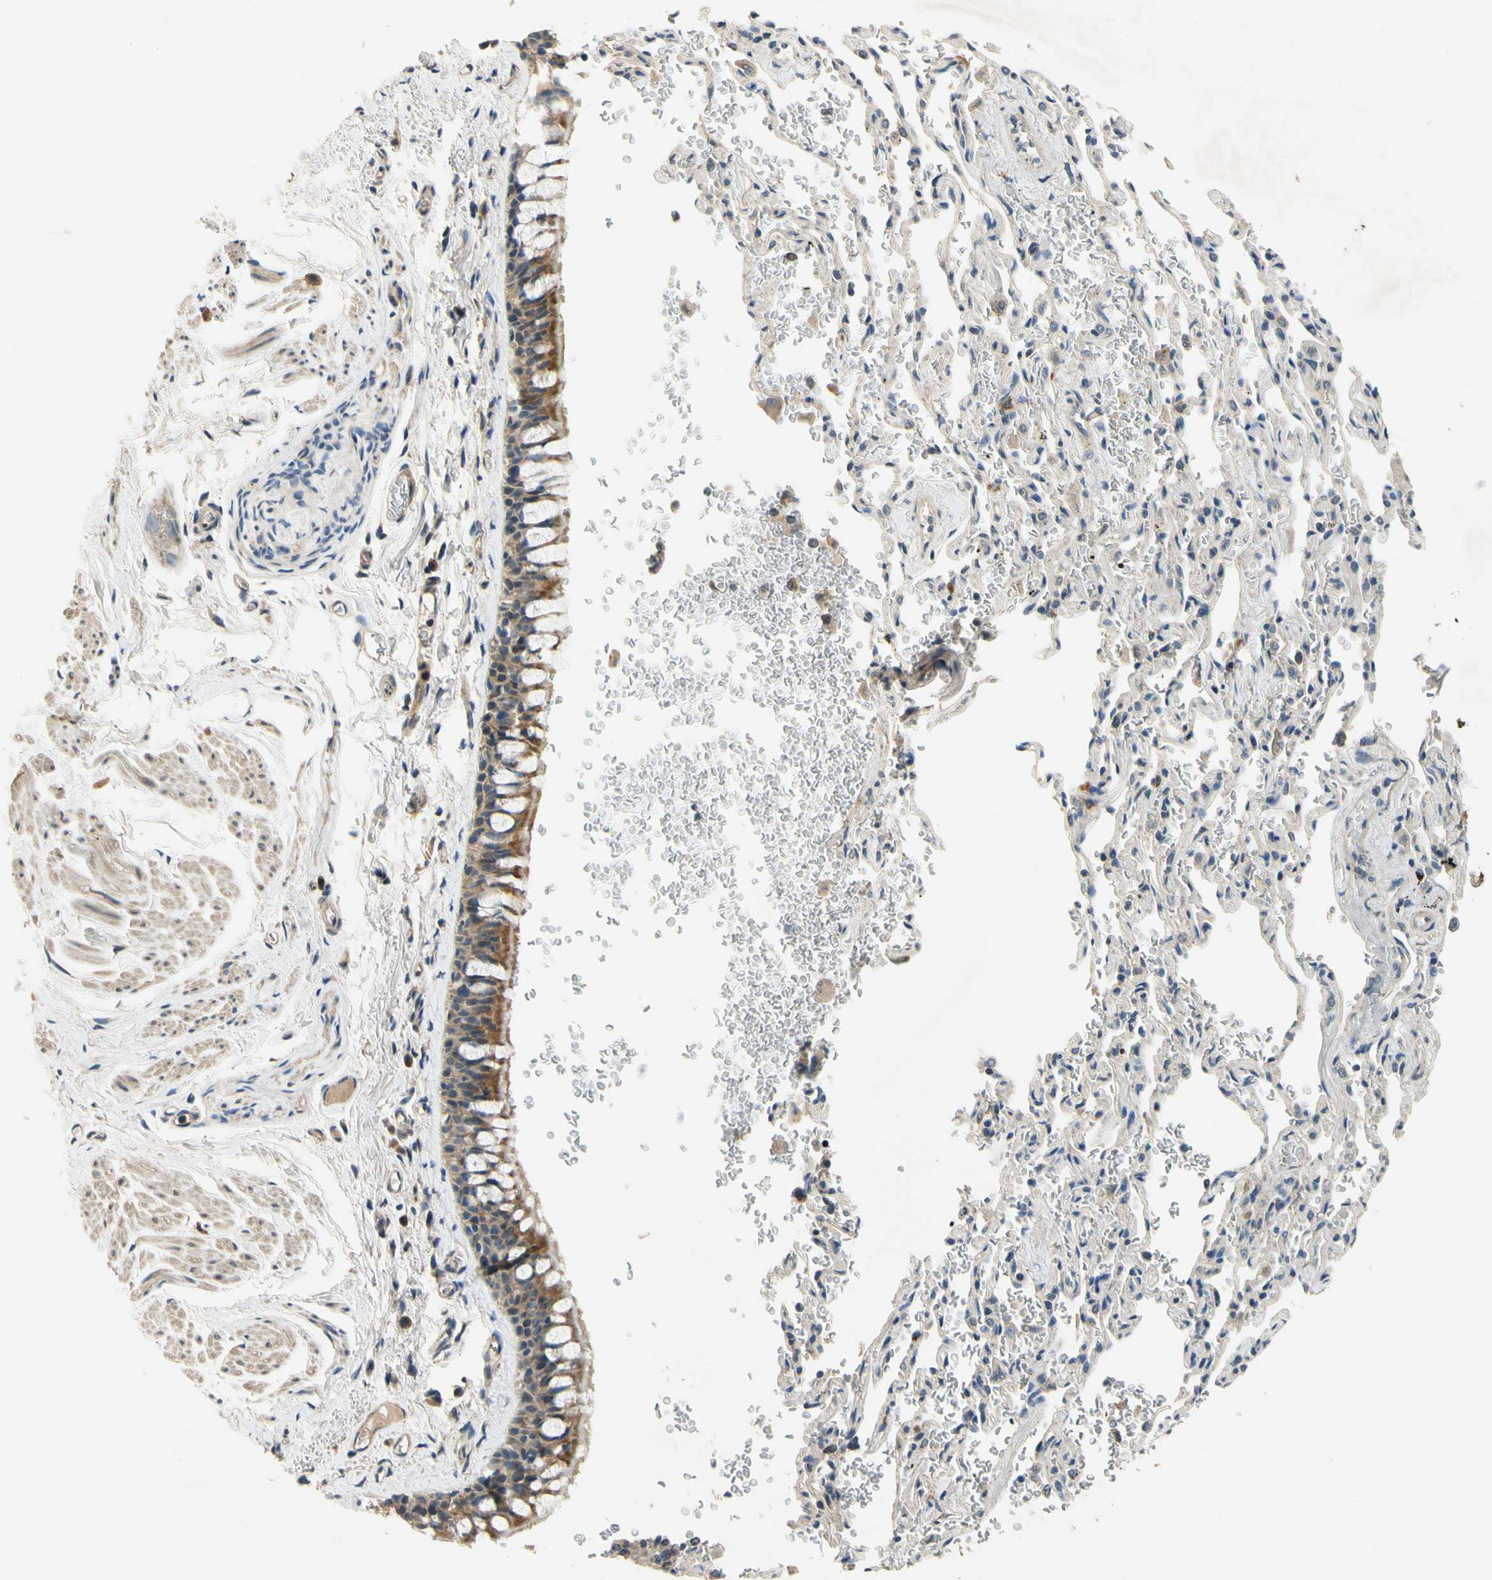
{"staining": {"intensity": "moderate", "quantity": ">75%", "location": "cytoplasmic/membranous"}, "tissue": "bronchus", "cell_type": "Respiratory epithelial cells", "image_type": "normal", "snomed": [{"axis": "morphology", "description": "Normal tissue, NOS"}, {"axis": "morphology", "description": "Malignant melanoma, Metastatic site"}, {"axis": "topography", "description": "Bronchus"}, {"axis": "topography", "description": "Lung"}], "caption": "DAB (3,3'-diaminobenzidine) immunohistochemical staining of benign human bronchus exhibits moderate cytoplasmic/membranous protein staining in approximately >75% of respiratory epithelial cells.", "gene": "ALKBH3", "patient": {"sex": "male", "age": 64}}